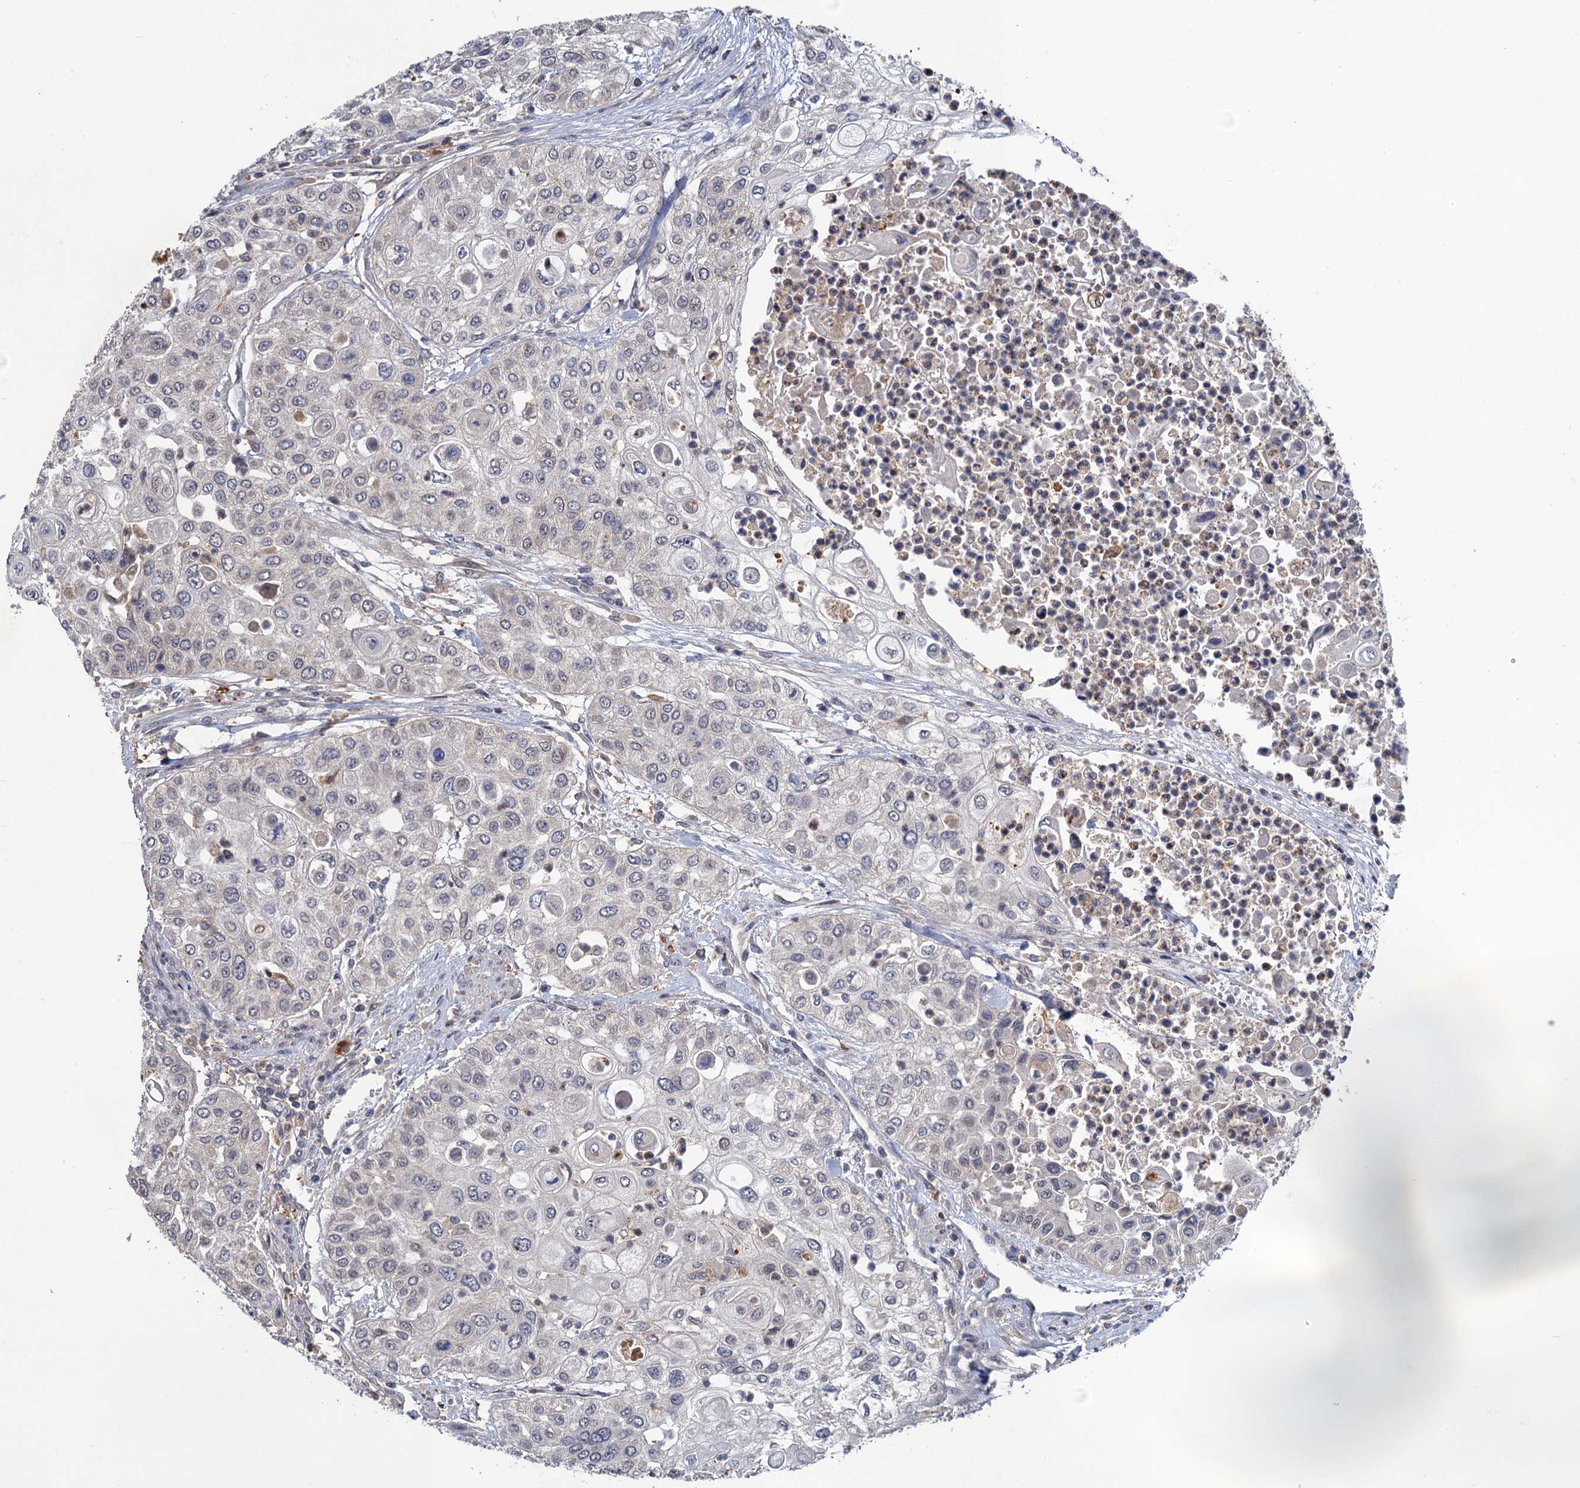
{"staining": {"intensity": "negative", "quantity": "none", "location": "none"}, "tissue": "urothelial cancer", "cell_type": "Tumor cells", "image_type": "cancer", "snomed": [{"axis": "morphology", "description": "Urothelial carcinoma, High grade"}, {"axis": "topography", "description": "Urinary bladder"}], "caption": "Tumor cells show no significant protein staining in urothelial cancer. Nuclei are stained in blue.", "gene": "NEK8", "patient": {"sex": "female", "age": 79}}